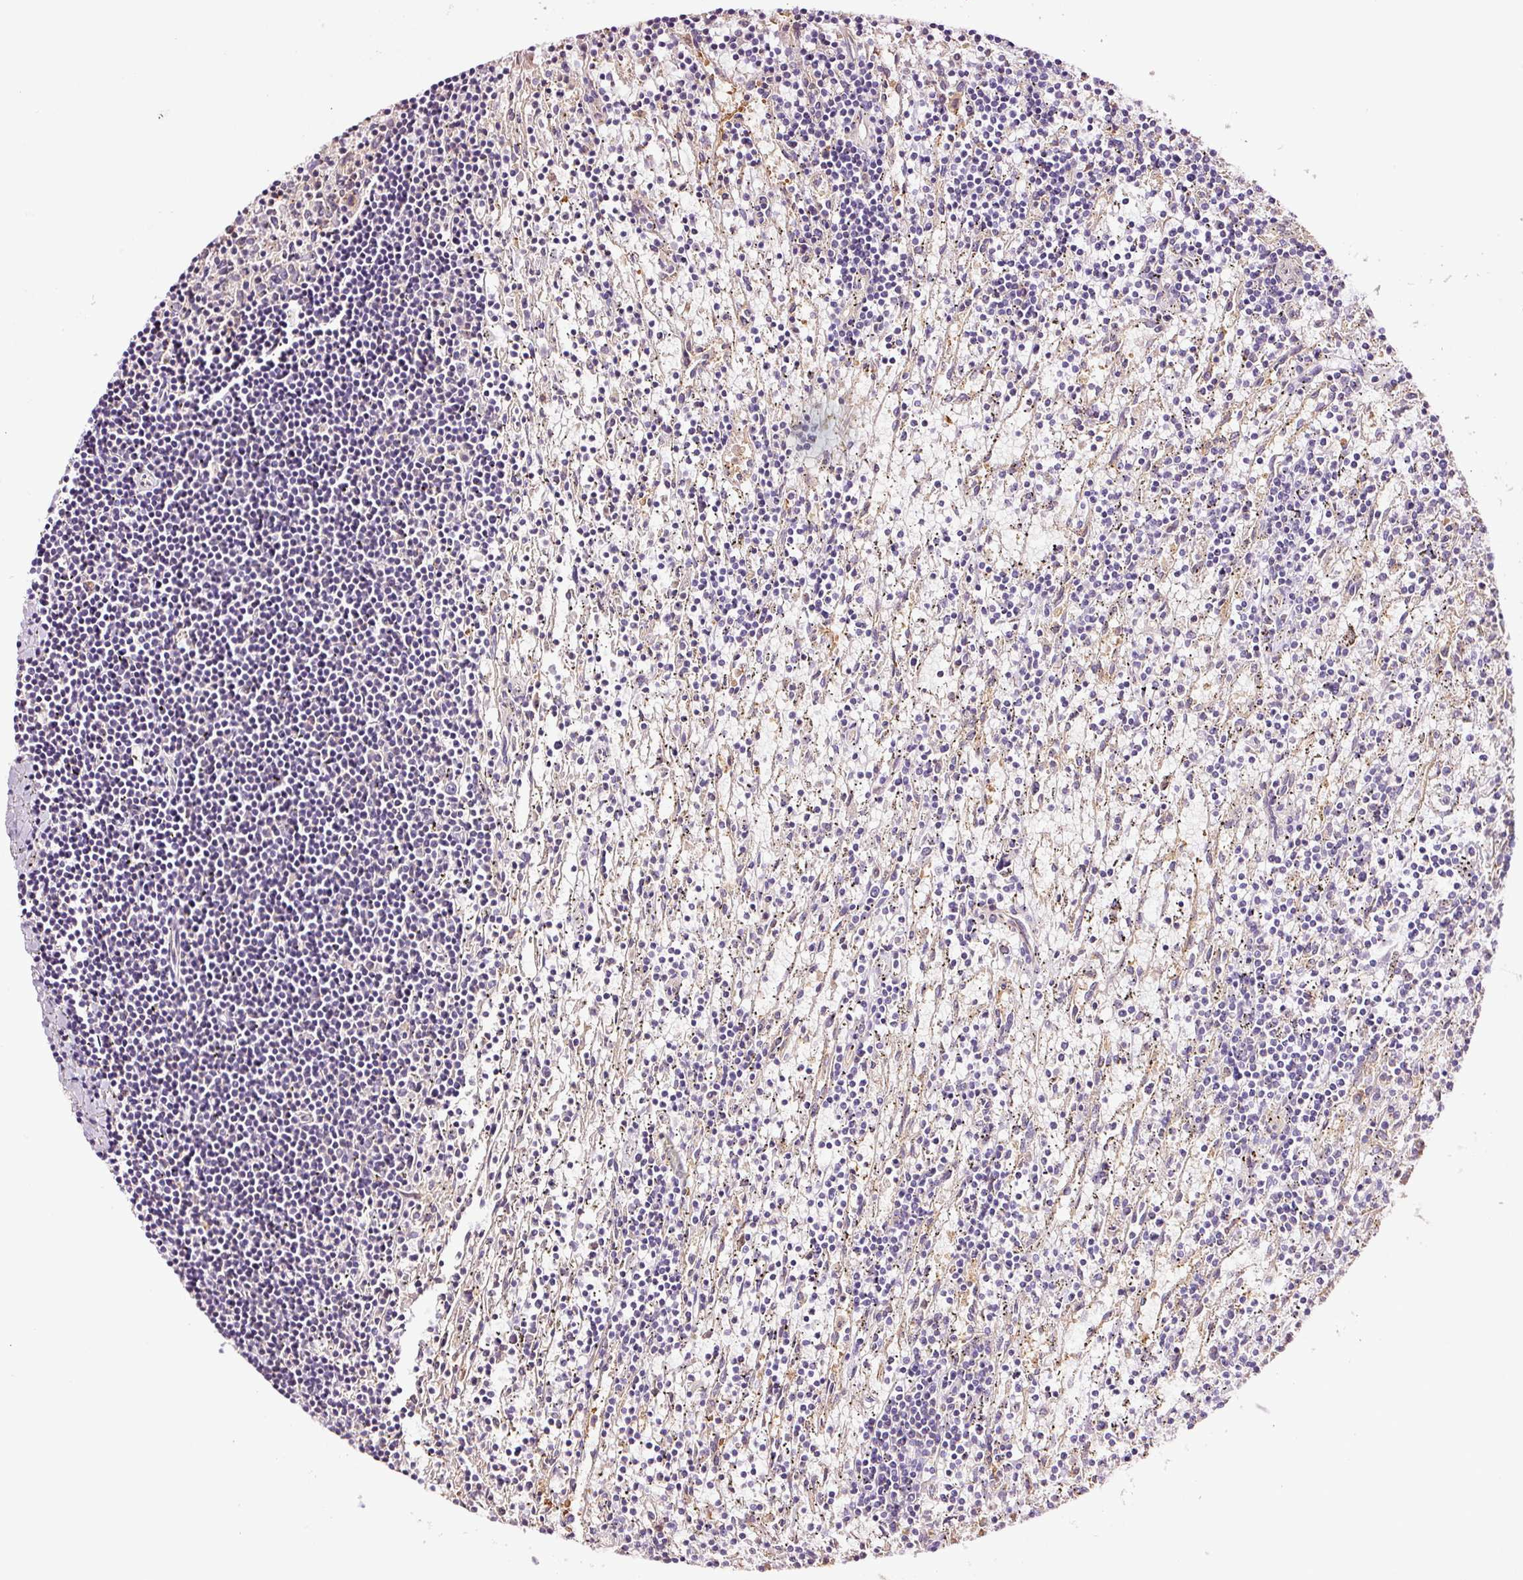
{"staining": {"intensity": "negative", "quantity": "none", "location": "none"}, "tissue": "lymphoma", "cell_type": "Tumor cells", "image_type": "cancer", "snomed": [{"axis": "morphology", "description": "Malignant lymphoma, non-Hodgkin's type, Low grade"}, {"axis": "topography", "description": "Spleen"}], "caption": "Tumor cells are negative for brown protein staining in malignant lymphoma, non-Hodgkin's type (low-grade).", "gene": "METAP1", "patient": {"sex": "male", "age": 76}}